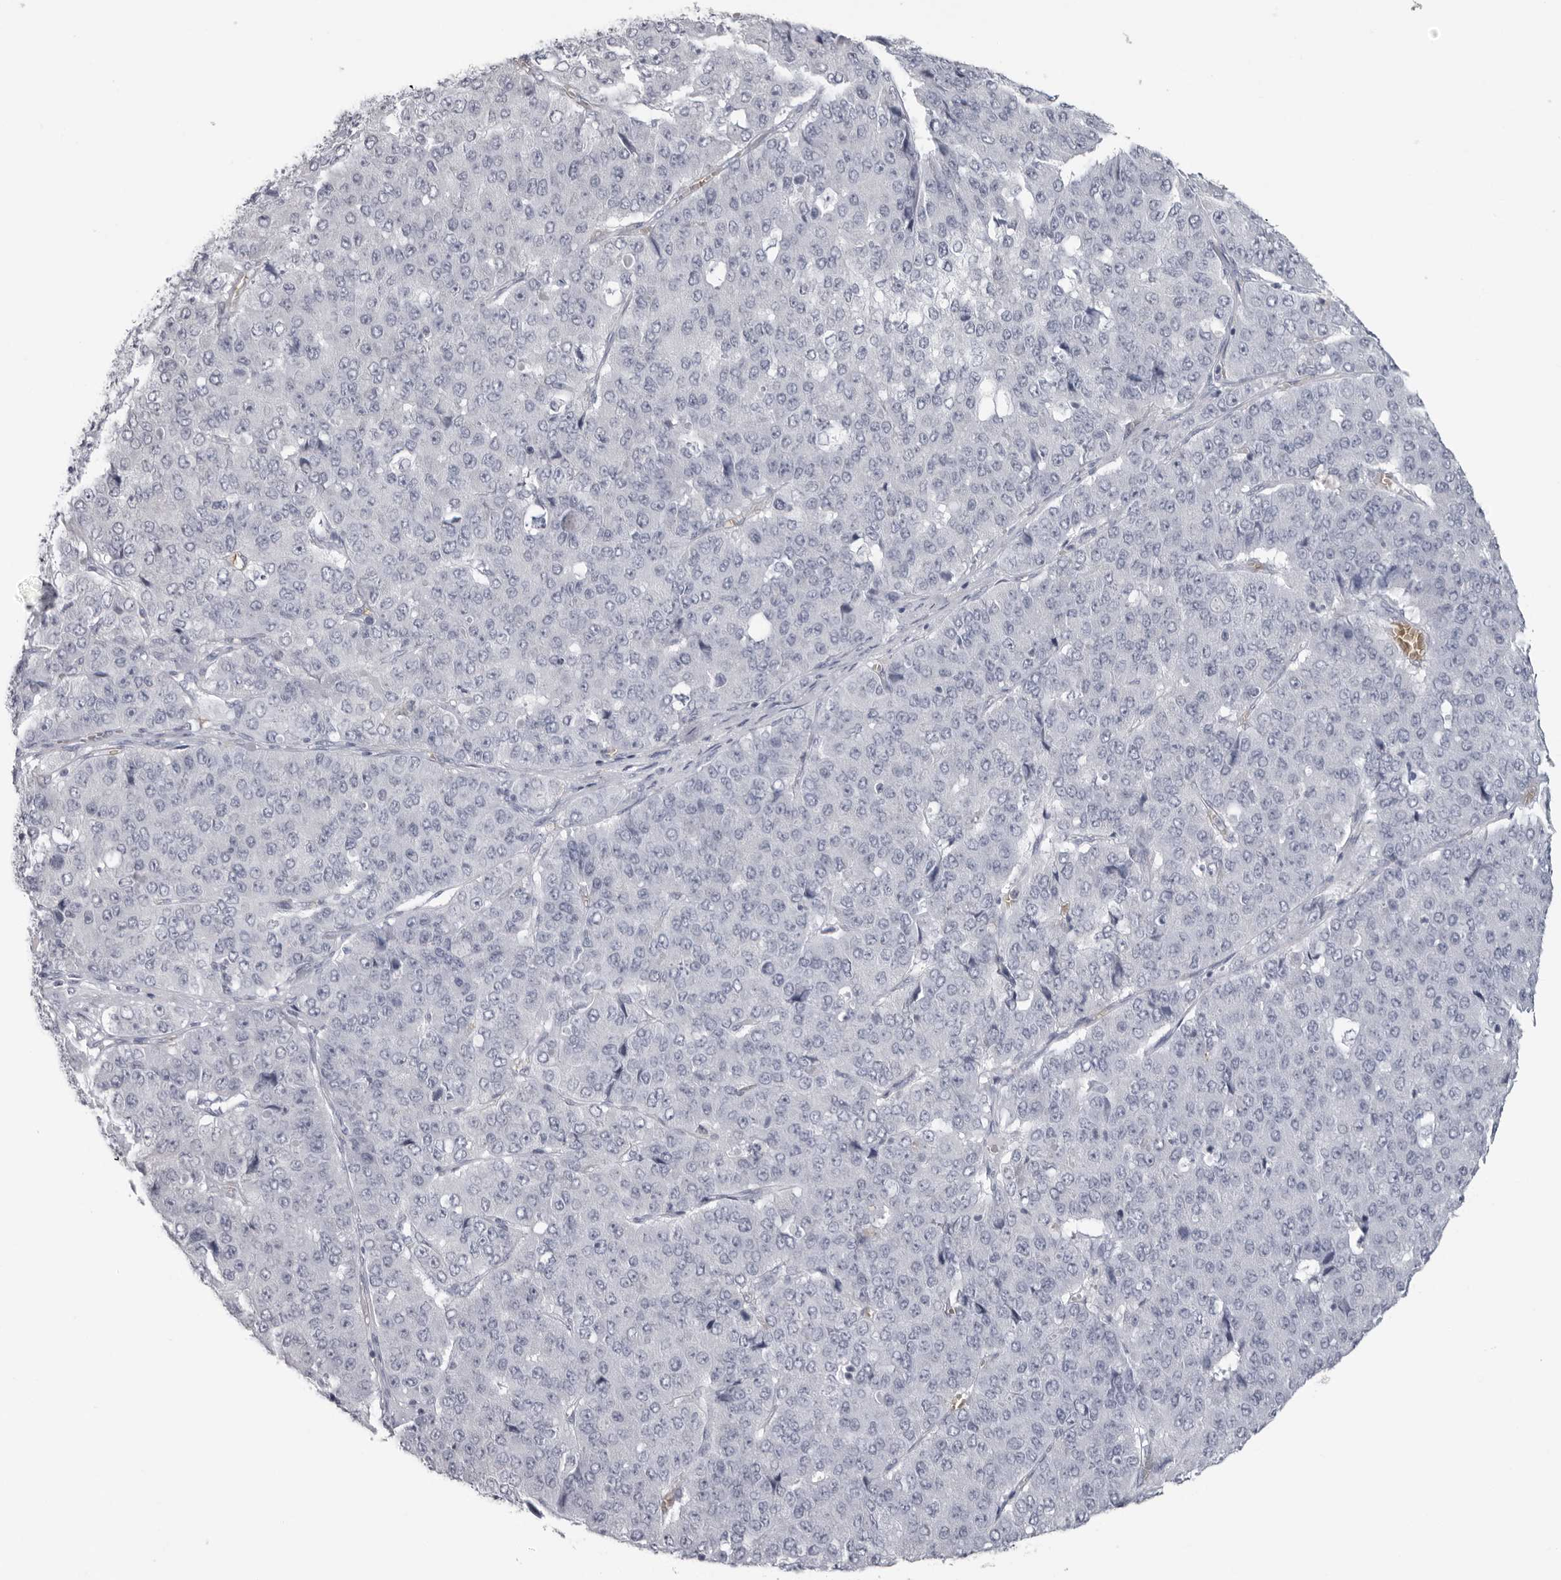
{"staining": {"intensity": "negative", "quantity": "none", "location": "none"}, "tissue": "pancreatic cancer", "cell_type": "Tumor cells", "image_type": "cancer", "snomed": [{"axis": "morphology", "description": "Adenocarcinoma, NOS"}, {"axis": "topography", "description": "Pancreas"}], "caption": "Photomicrograph shows no protein positivity in tumor cells of pancreatic cancer (adenocarcinoma) tissue.", "gene": "EPB41", "patient": {"sex": "male", "age": 50}}